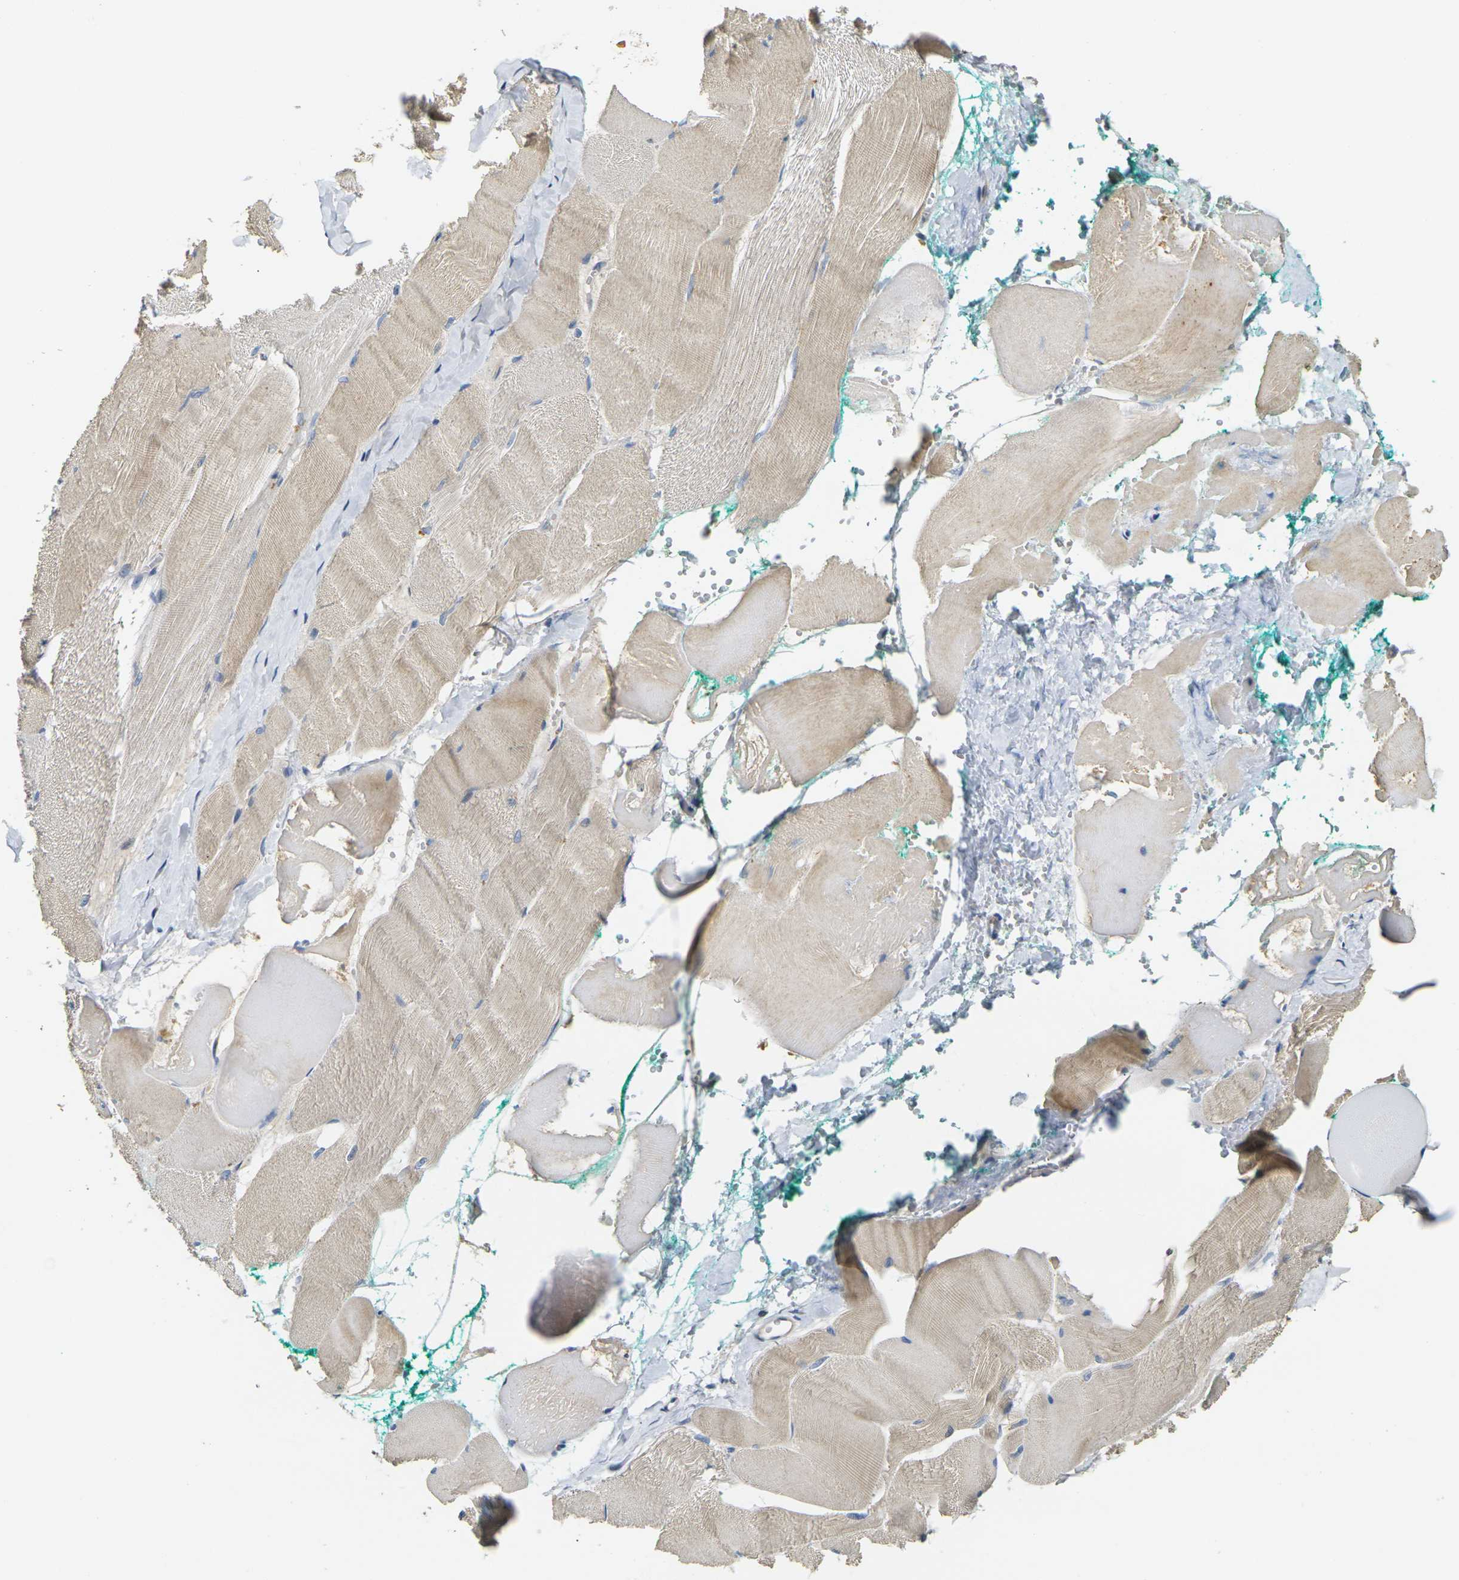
{"staining": {"intensity": "weak", "quantity": "<25%", "location": "cytoplasmic/membranous"}, "tissue": "skeletal muscle", "cell_type": "Myocytes", "image_type": "normal", "snomed": [{"axis": "morphology", "description": "Normal tissue, NOS"}, {"axis": "morphology", "description": "Squamous cell carcinoma, NOS"}, {"axis": "topography", "description": "Skeletal muscle"}], "caption": "Skeletal muscle was stained to show a protein in brown. There is no significant expression in myocytes. The staining is performed using DAB (3,3'-diaminobenzidine) brown chromogen with nuclei counter-stained in using hematoxylin.", "gene": "SHISAL2B", "patient": {"sex": "male", "age": 51}}